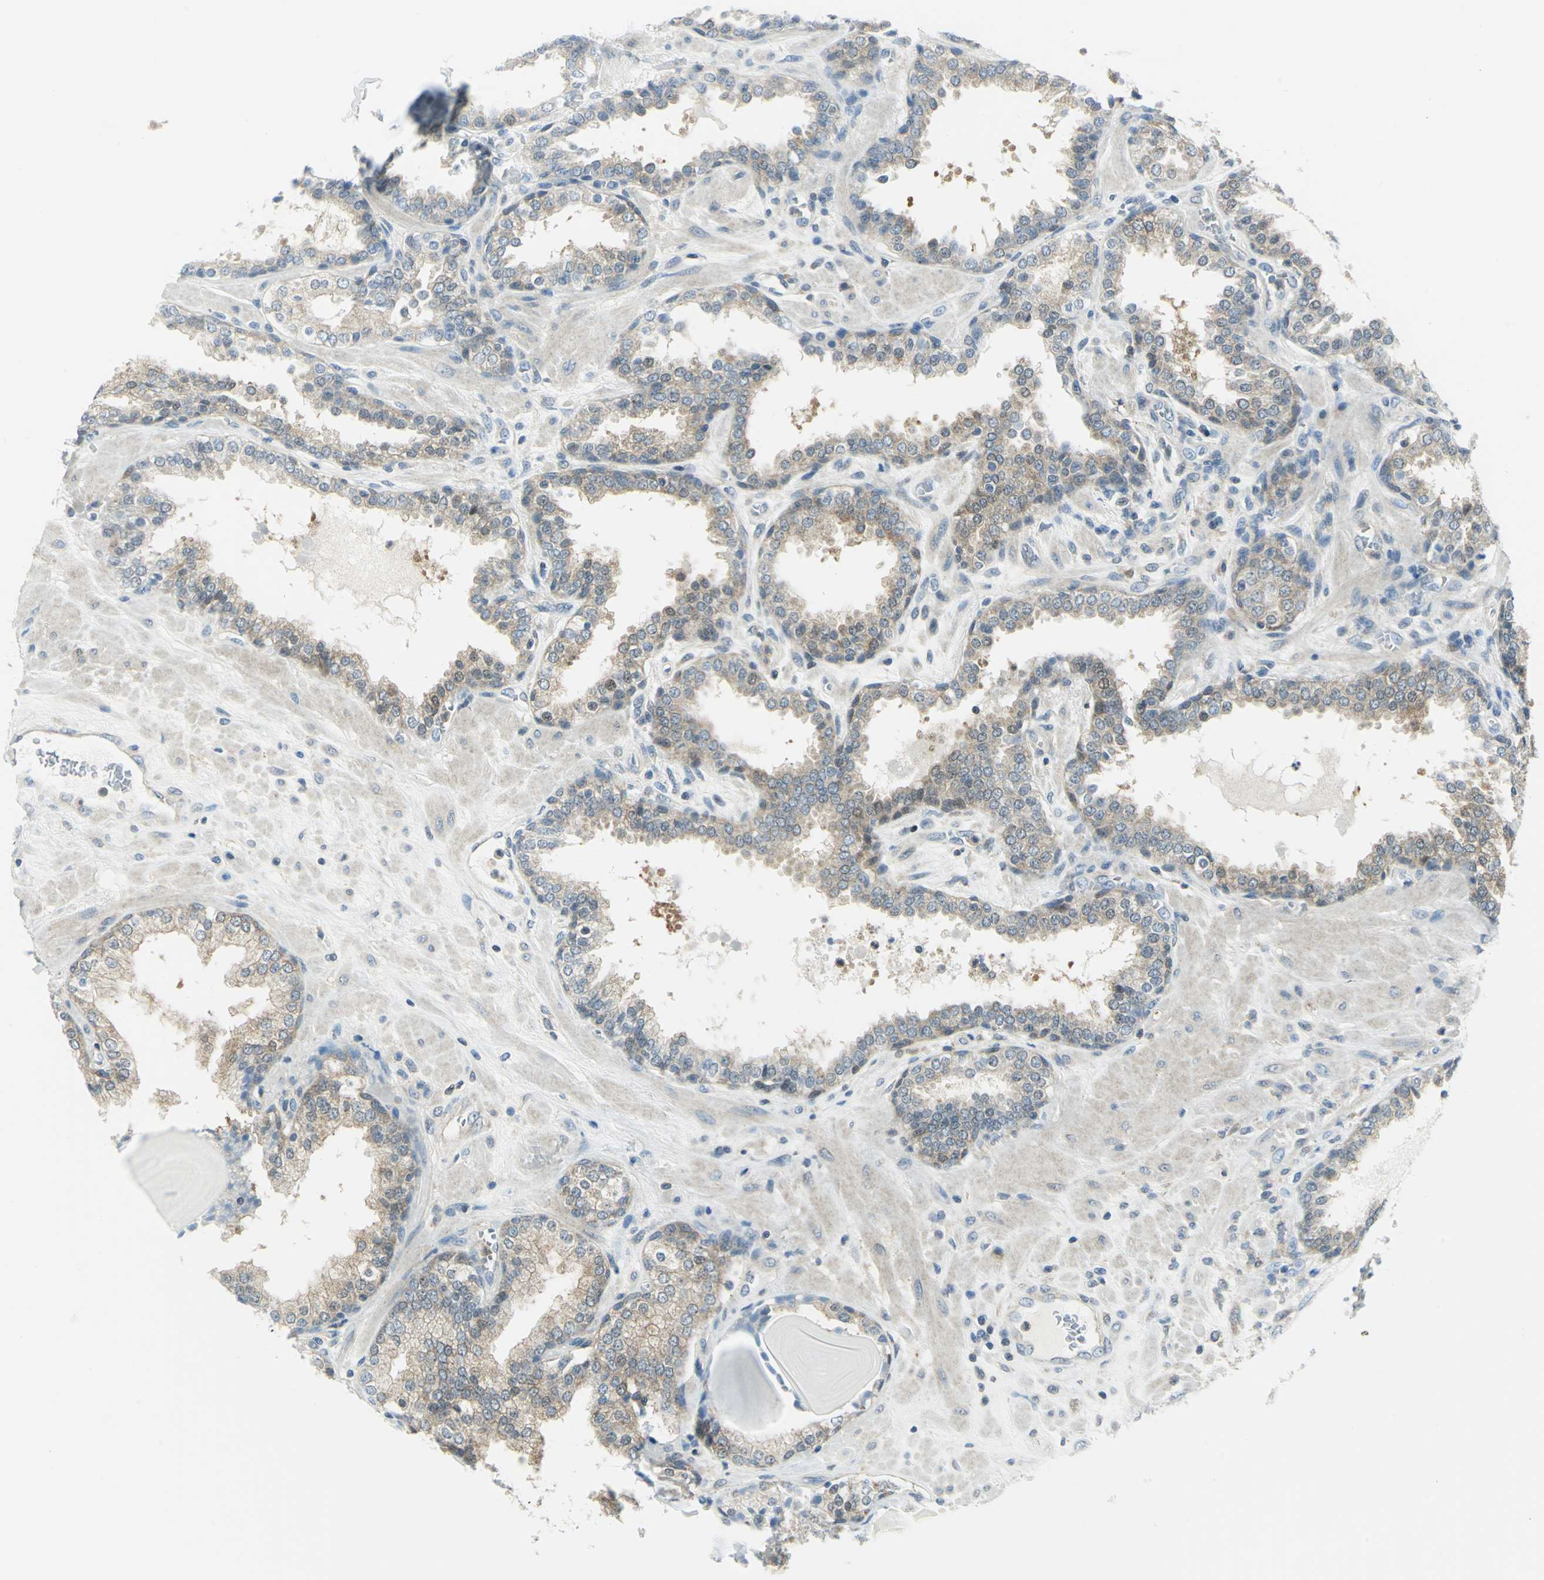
{"staining": {"intensity": "weak", "quantity": "25%-75%", "location": "cytoplasmic/membranous"}, "tissue": "prostate", "cell_type": "Glandular cells", "image_type": "normal", "snomed": [{"axis": "morphology", "description": "Normal tissue, NOS"}, {"axis": "topography", "description": "Prostate"}], "caption": "Immunohistochemical staining of normal human prostate reveals low levels of weak cytoplasmic/membranous expression in about 25%-75% of glandular cells. The protein is shown in brown color, while the nuclei are stained blue.", "gene": "ALDOA", "patient": {"sex": "male", "age": 51}}